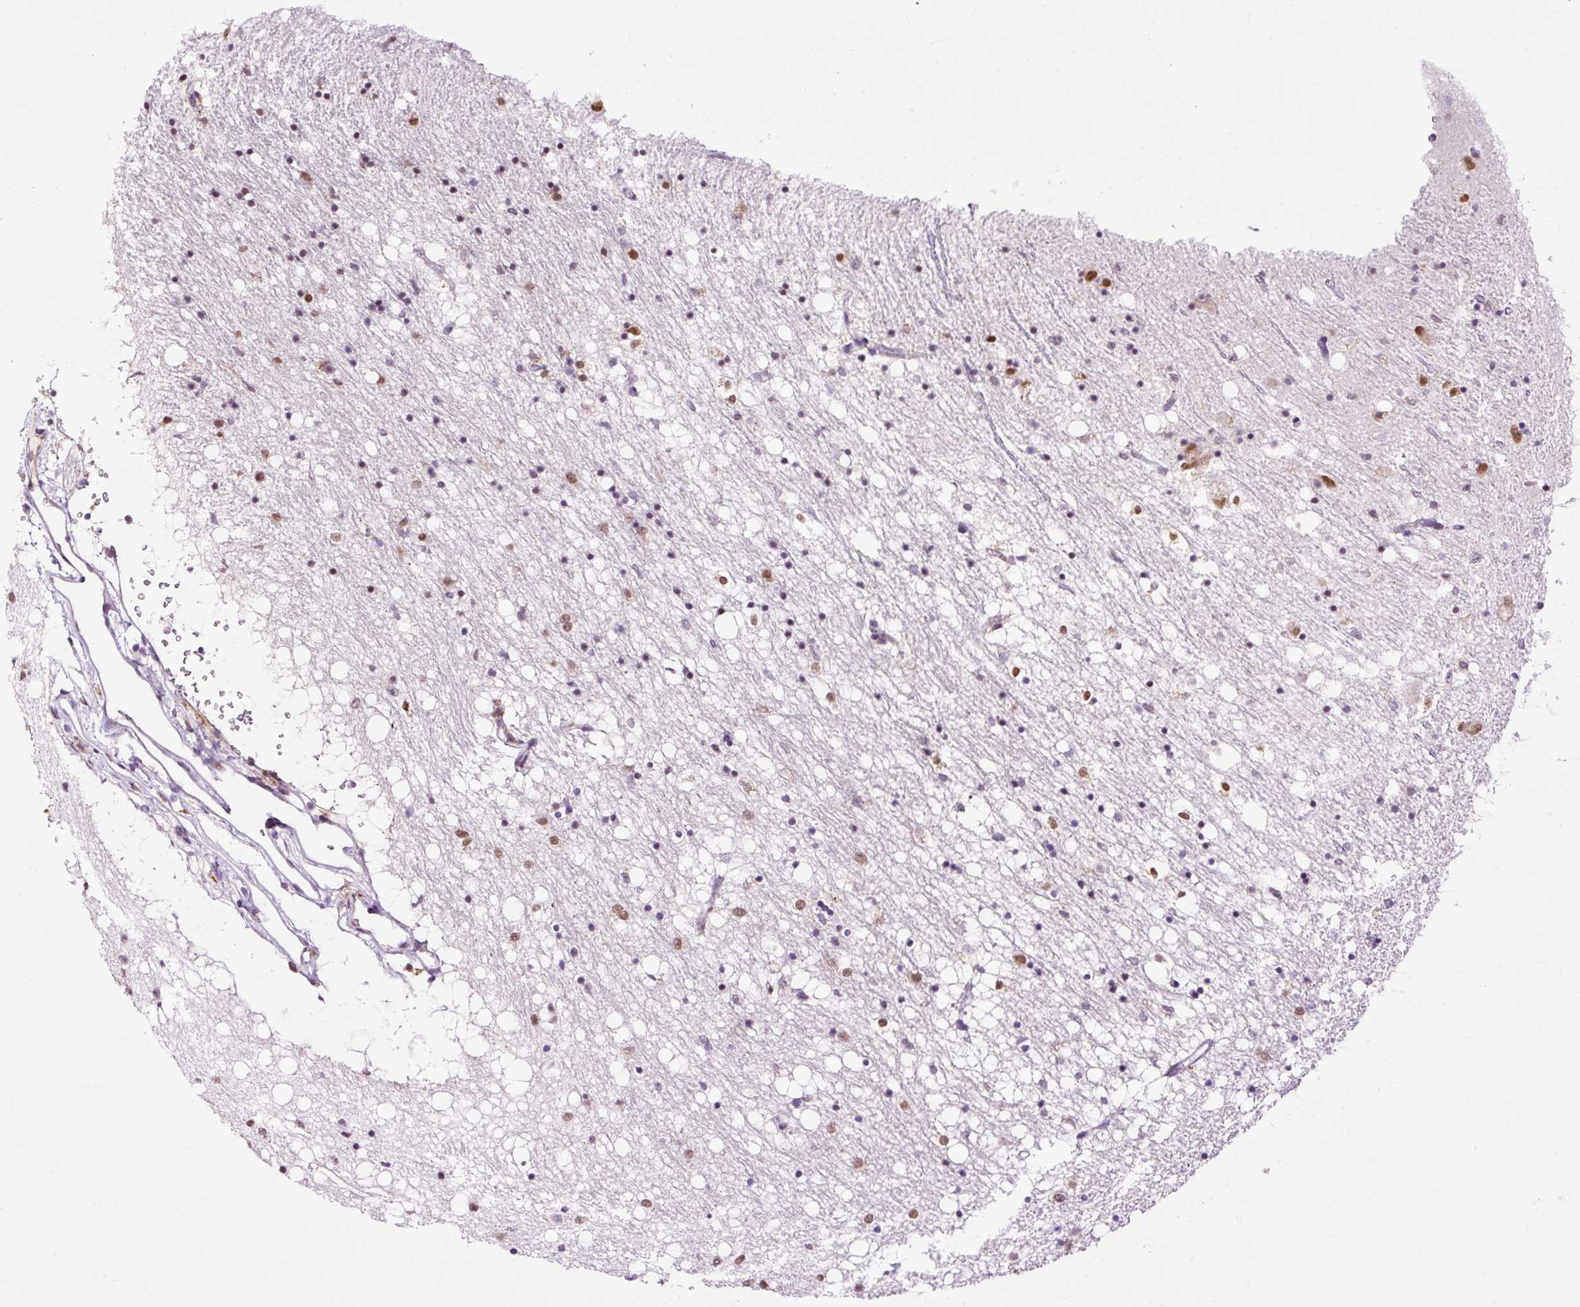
{"staining": {"intensity": "weak", "quantity": "25%-75%", "location": "nuclear"}, "tissue": "caudate", "cell_type": "Glial cells", "image_type": "normal", "snomed": [{"axis": "morphology", "description": "Normal tissue, NOS"}, {"axis": "topography", "description": "Lateral ventricle wall"}], "caption": "Immunohistochemistry image of unremarkable human caudate stained for a protein (brown), which displays low levels of weak nuclear expression in about 25%-75% of glial cells.", "gene": "LY86", "patient": {"sex": "male", "age": 58}}